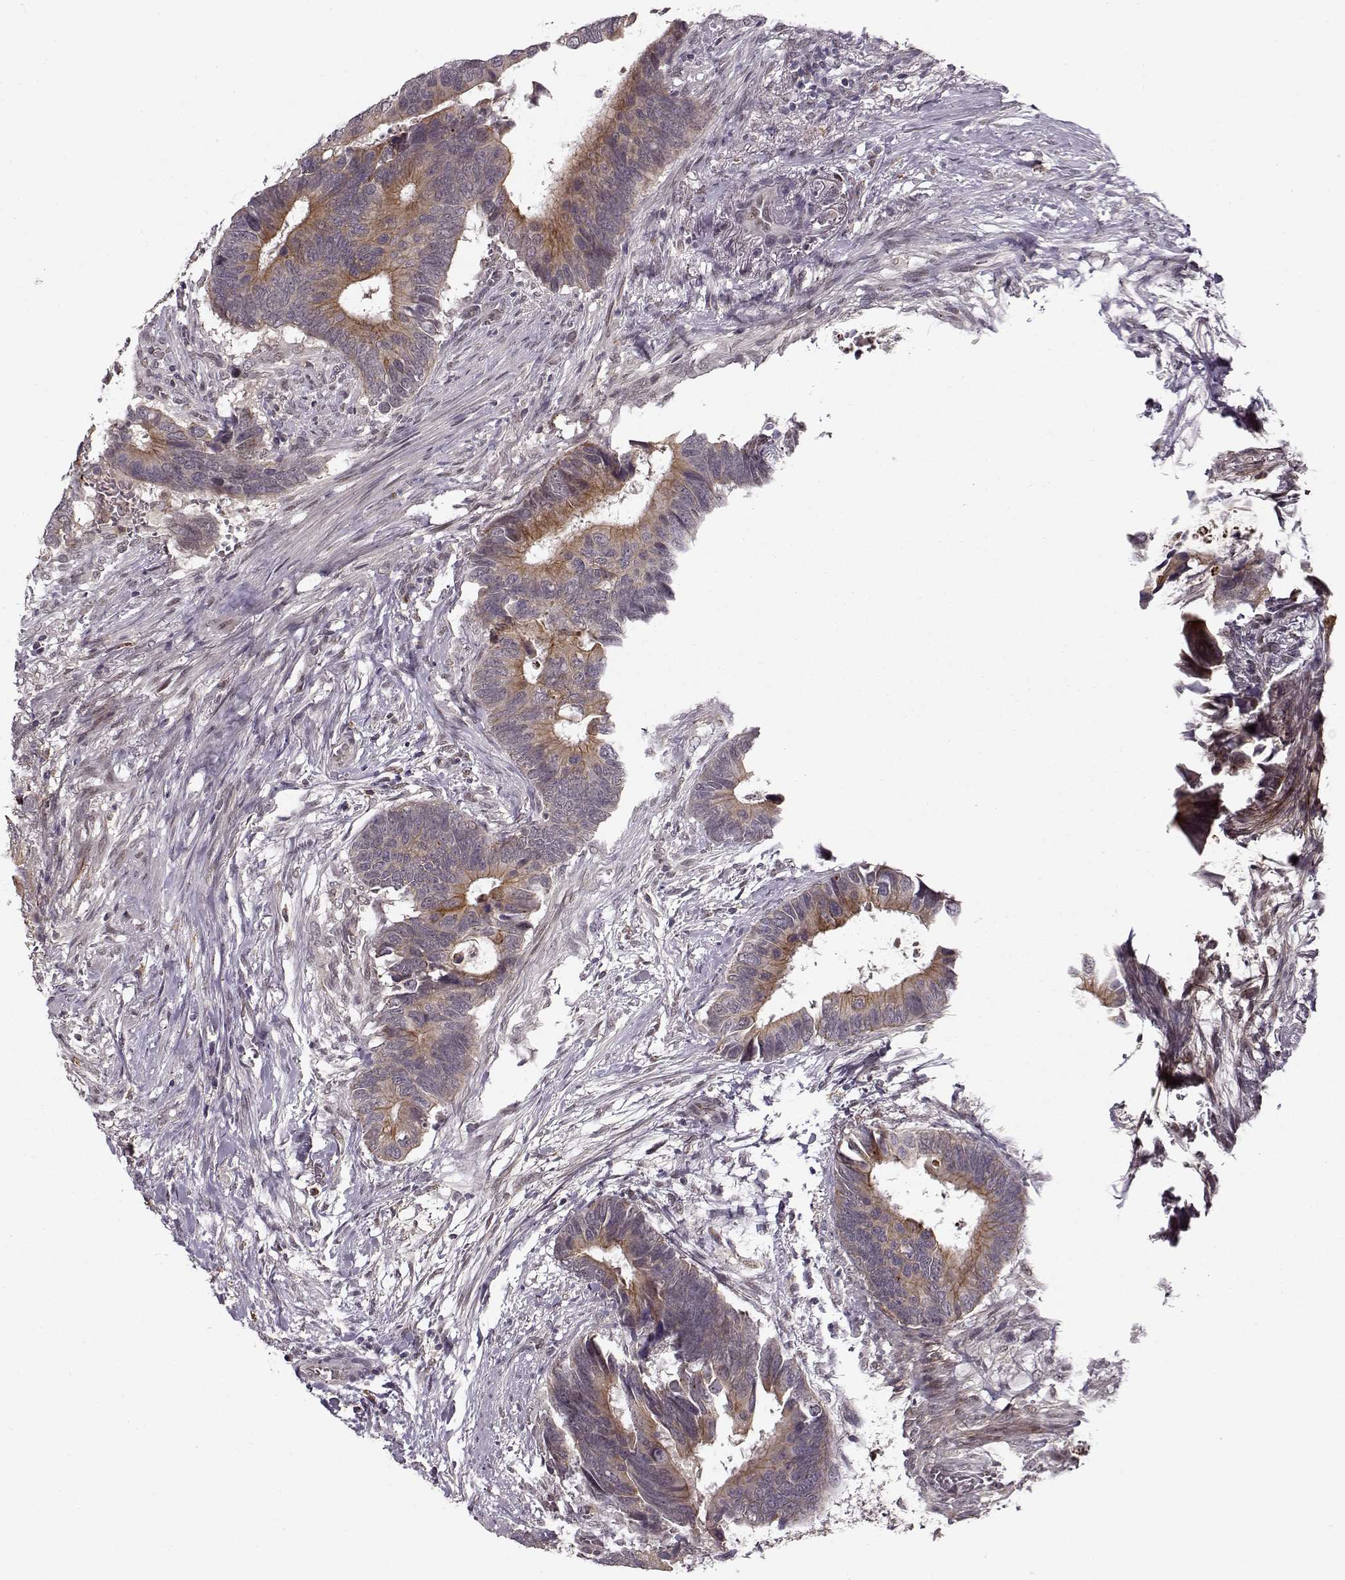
{"staining": {"intensity": "strong", "quantity": "<25%", "location": "cytoplasmic/membranous"}, "tissue": "colorectal cancer", "cell_type": "Tumor cells", "image_type": "cancer", "snomed": [{"axis": "morphology", "description": "Adenocarcinoma, NOS"}, {"axis": "topography", "description": "Colon"}], "caption": "IHC image of human colorectal adenocarcinoma stained for a protein (brown), which shows medium levels of strong cytoplasmic/membranous staining in about <25% of tumor cells.", "gene": "DENND4B", "patient": {"sex": "male", "age": 49}}